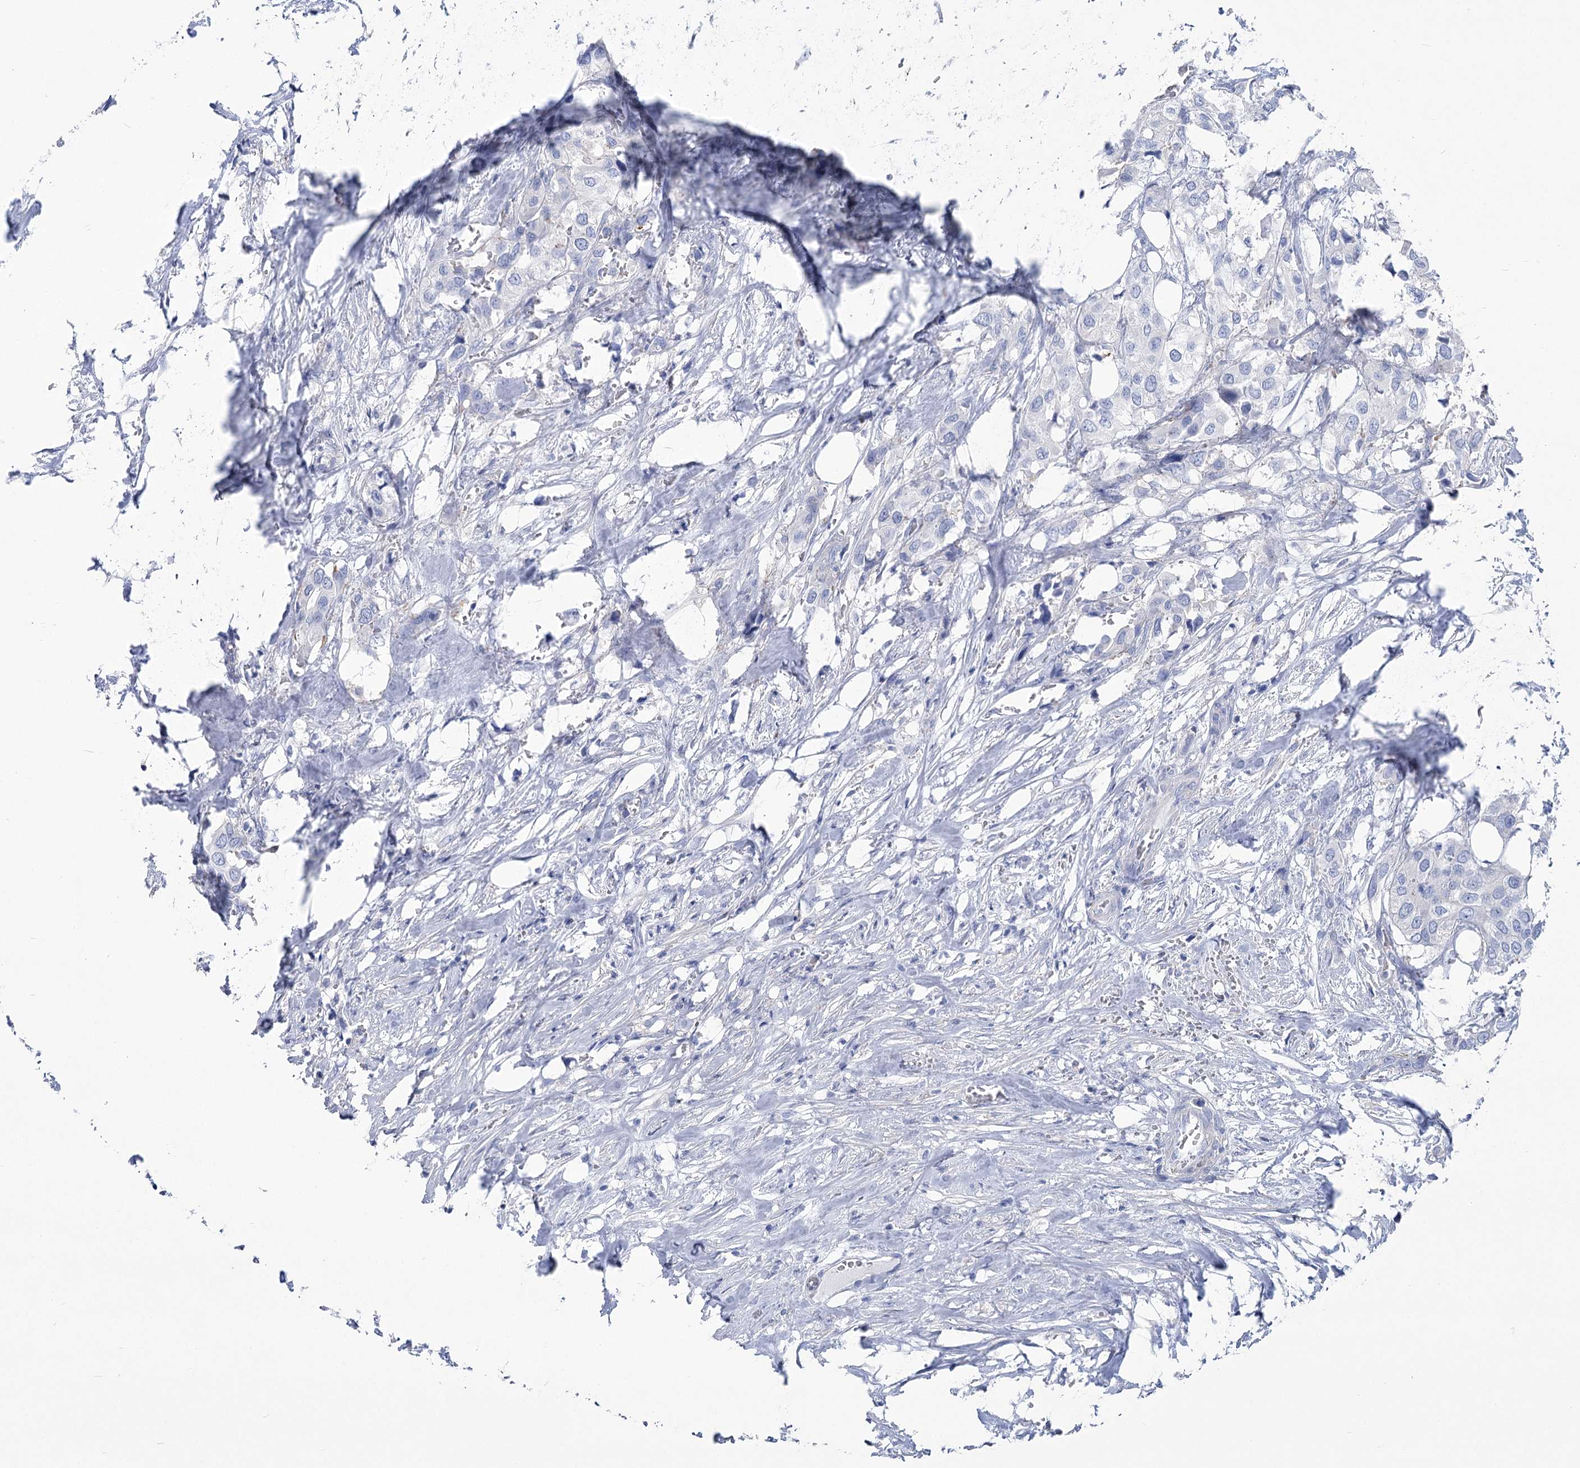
{"staining": {"intensity": "negative", "quantity": "none", "location": "none"}, "tissue": "urothelial cancer", "cell_type": "Tumor cells", "image_type": "cancer", "snomed": [{"axis": "morphology", "description": "Urothelial carcinoma, High grade"}, {"axis": "topography", "description": "Urinary bladder"}], "caption": "Immunohistochemistry photomicrograph of neoplastic tissue: human urothelial carcinoma (high-grade) stained with DAB demonstrates no significant protein staining in tumor cells. (DAB (3,3'-diaminobenzidine) immunohistochemistry (IHC) with hematoxylin counter stain).", "gene": "PCDHA1", "patient": {"sex": "male", "age": 64}}